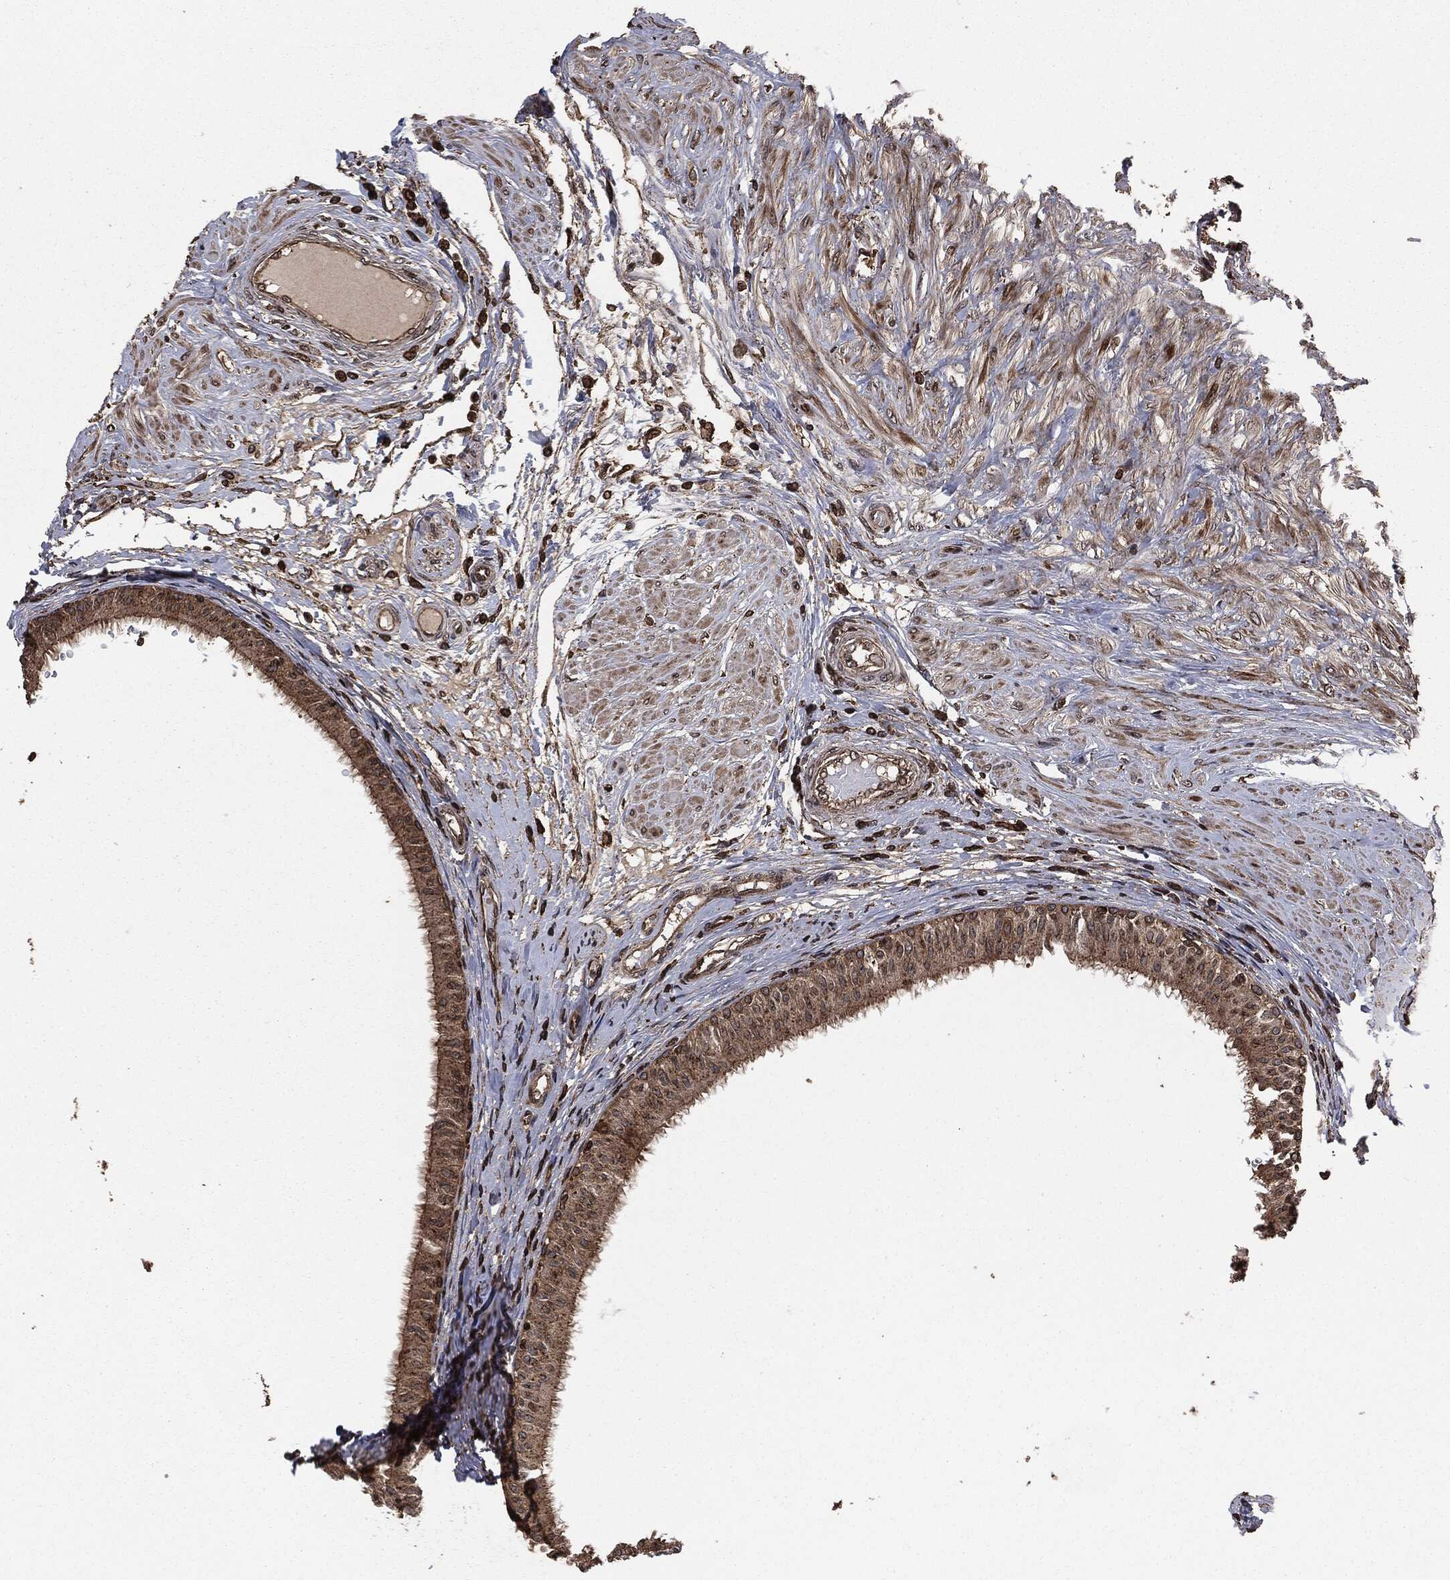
{"staining": {"intensity": "strong", "quantity": "25%-75%", "location": "cytoplasmic/membranous"}, "tissue": "epididymis", "cell_type": "Glandular cells", "image_type": "normal", "snomed": [{"axis": "morphology", "description": "Normal tissue, NOS"}, {"axis": "morphology", "description": "Seminoma, NOS"}, {"axis": "topography", "description": "Testis"}, {"axis": "topography", "description": "Epididymis"}], "caption": "The photomicrograph shows staining of normal epididymis, revealing strong cytoplasmic/membranous protein positivity (brown color) within glandular cells.", "gene": "IFIT1", "patient": {"sex": "male", "age": 61}}